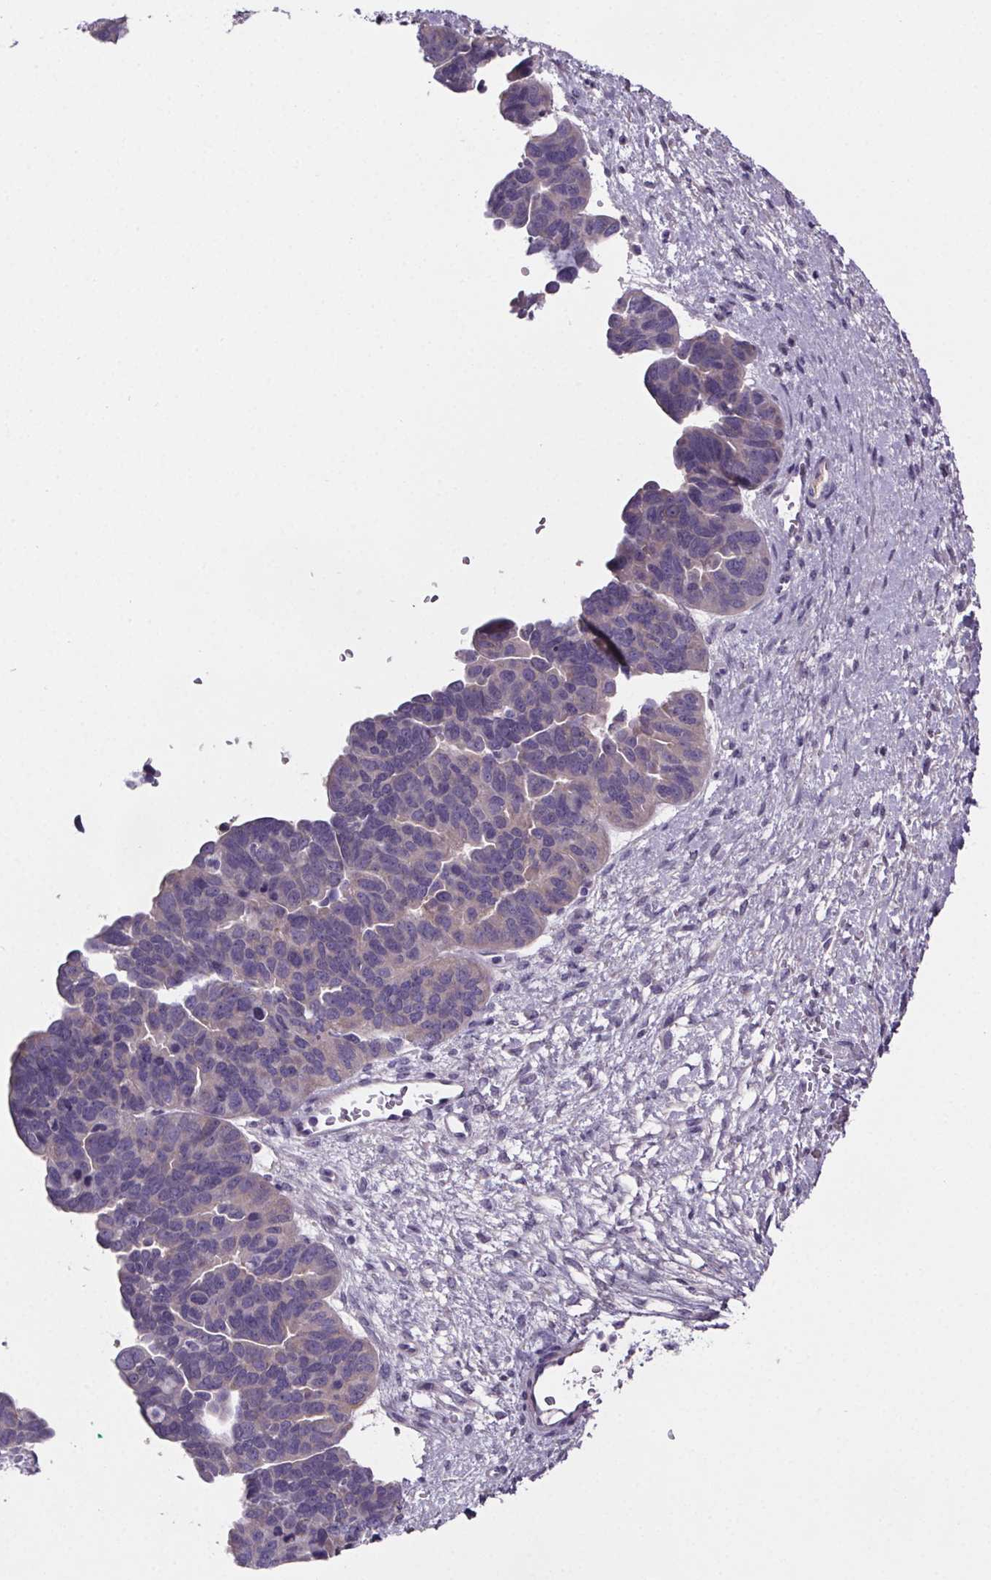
{"staining": {"intensity": "negative", "quantity": "none", "location": "none"}, "tissue": "ovarian cancer", "cell_type": "Tumor cells", "image_type": "cancer", "snomed": [{"axis": "morphology", "description": "Cystadenocarcinoma, serous, NOS"}, {"axis": "topography", "description": "Ovary"}], "caption": "DAB immunohistochemical staining of human ovarian cancer exhibits no significant staining in tumor cells.", "gene": "CUBN", "patient": {"sex": "female", "age": 64}}